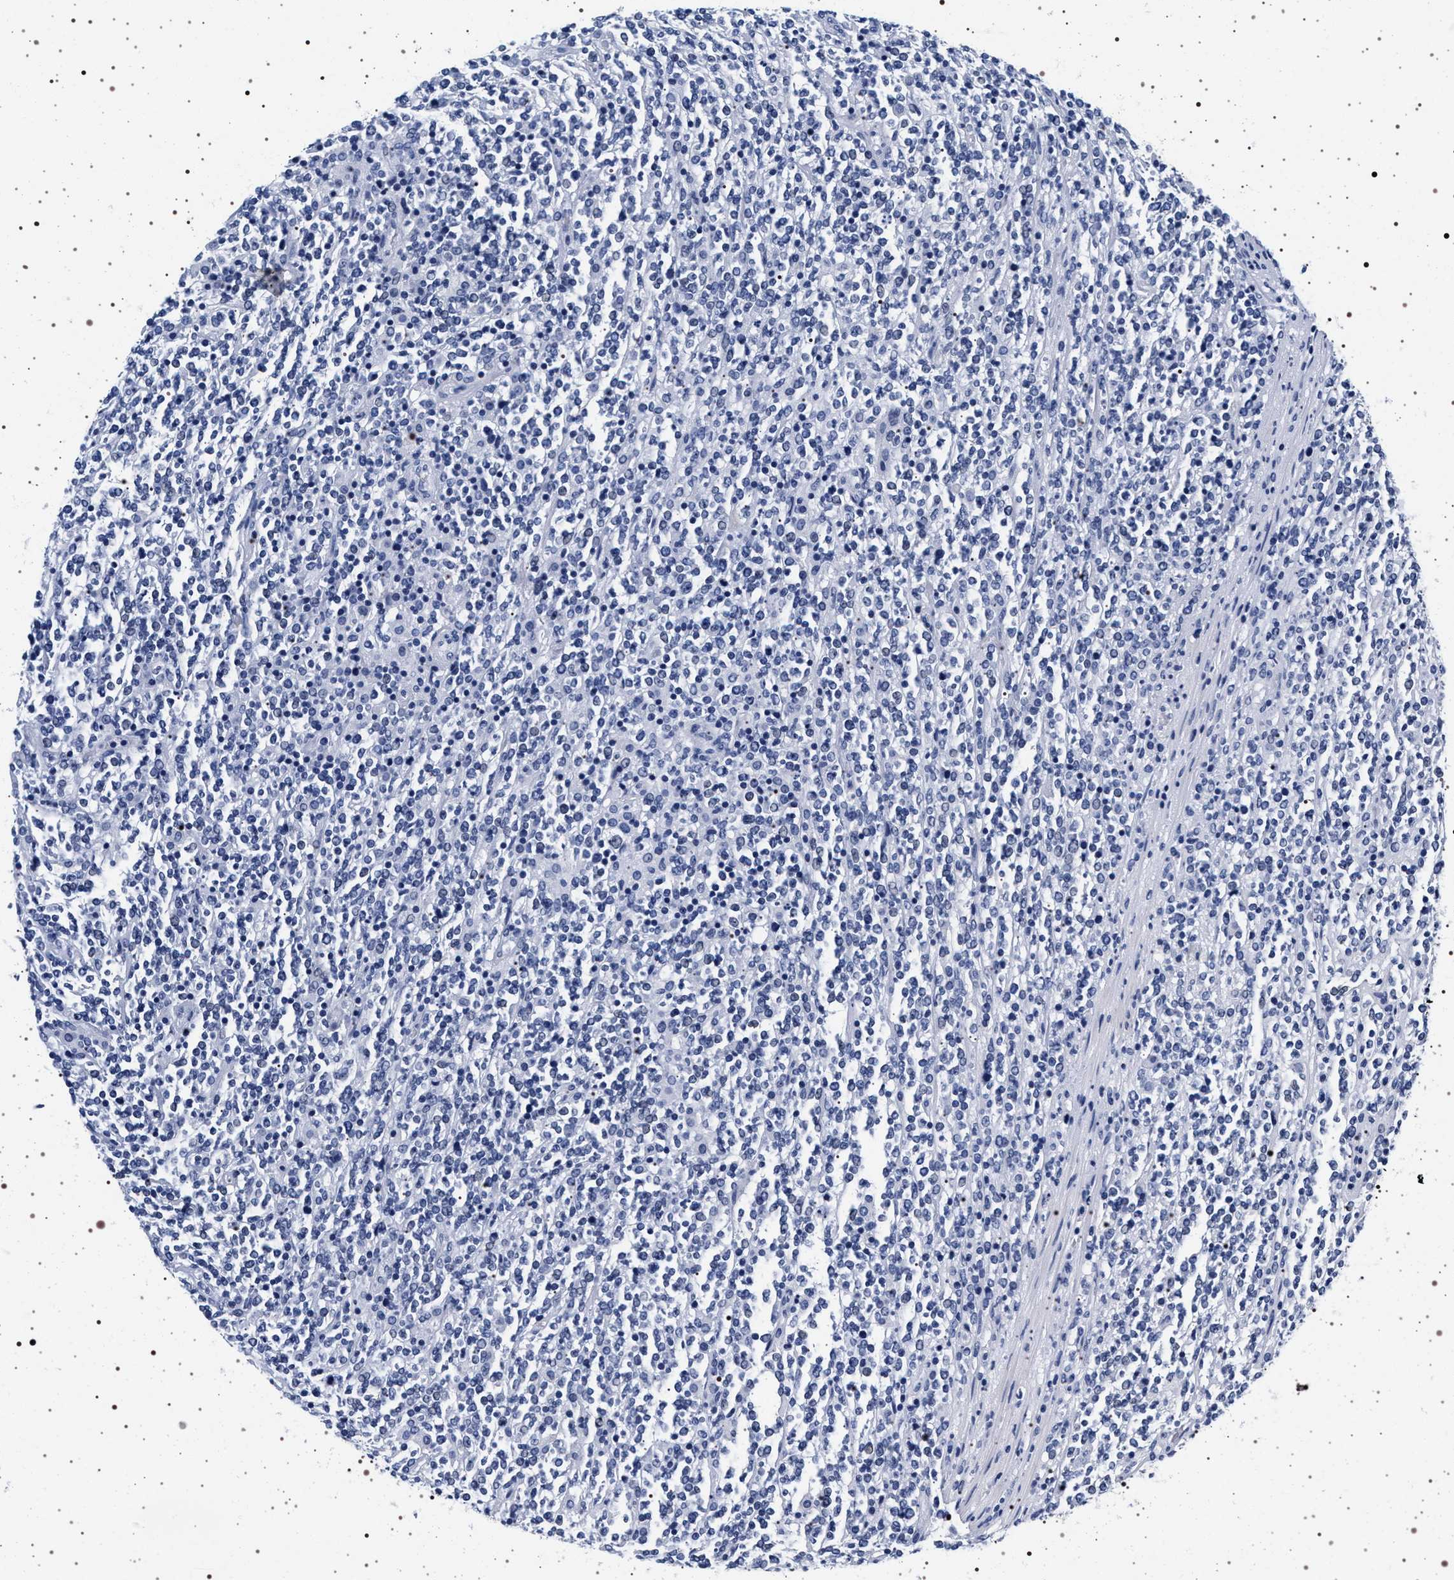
{"staining": {"intensity": "negative", "quantity": "none", "location": "none"}, "tissue": "lymphoma", "cell_type": "Tumor cells", "image_type": "cancer", "snomed": [{"axis": "morphology", "description": "Malignant lymphoma, non-Hodgkin's type, High grade"}, {"axis": "topography", "description": "Soft tissue"}], "caption": "Immunohistochemistry (IHC) histopathology image of human lymphoma stained for a protein (brown), which demonstrates no staining in tumor cells. Brightfield microscopy of immunohistochemistry stained with DAB (brown) and hematoxylin (blue), captured at high magnification.", "gene": "SYN1", "patient": {"sex": "male", "age": 18}}